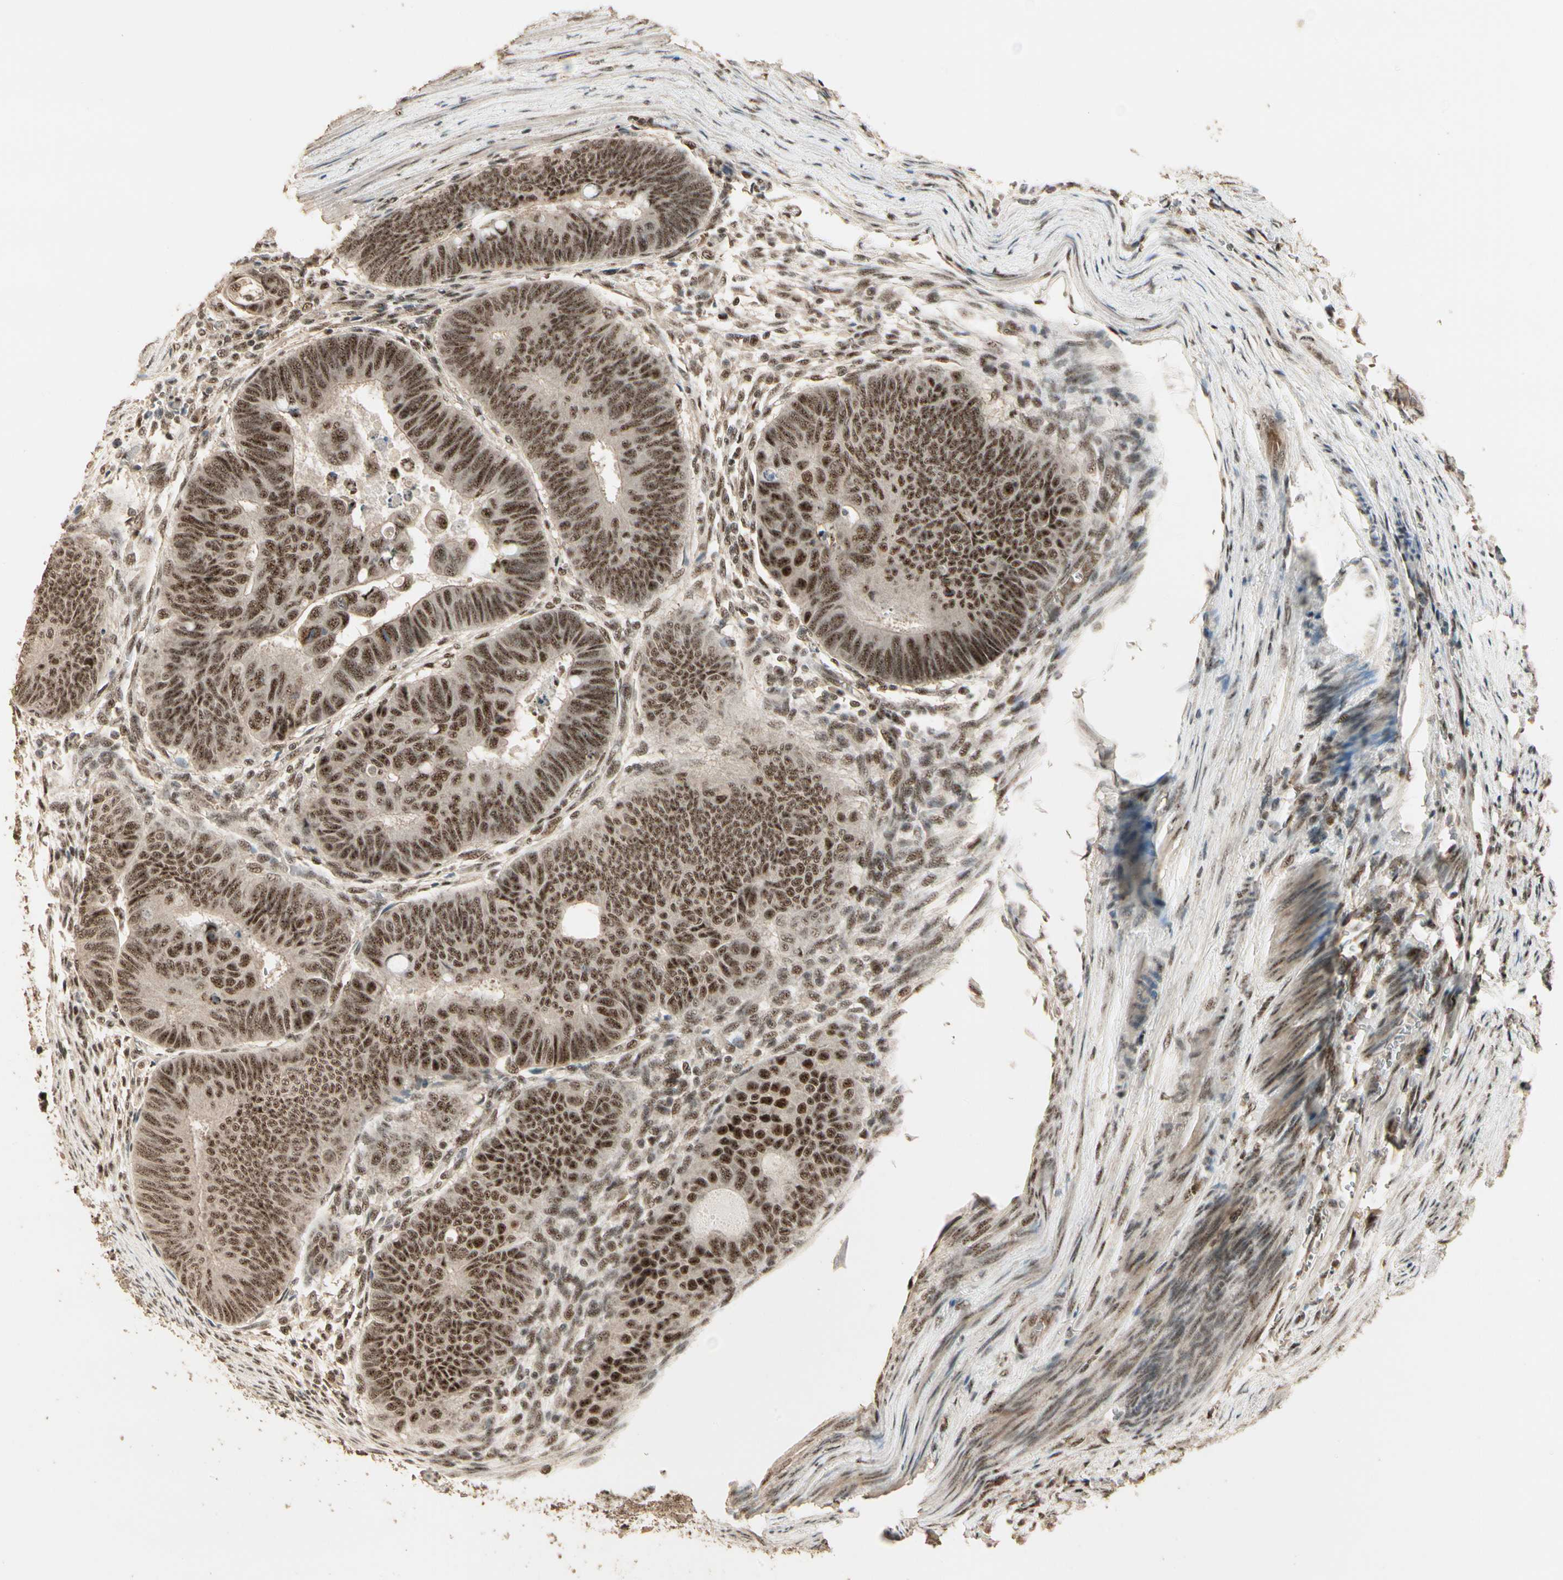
{"staining": {"intensity": "moderate", "quantity": ">75%", "location": "cytoplasmic/membranous,nuclear"}, "tissue": "colorectal cancer", "cell_type": "Tumor cells", "image_type": "cancer", "snomed": [{"axis": "morphology", "description": "Normal tissue, NOS"}, {"axis": "morphology", "description": "Adenocarcinoma, NOS"}, {"axis": "topography", "description": "Rectum"}, {"axis": "topography", "description": "Peripheral nerve tissue"}], "caption": "Protein expression analysis of human colorectal cancer (adenocarcinoma) reveals moderate cytoplasmic/membranous and nuclear expression in approximately >75% of tumor cells.", "gene": "RBM25", "patient": {"sex": "male", "age": 92}}